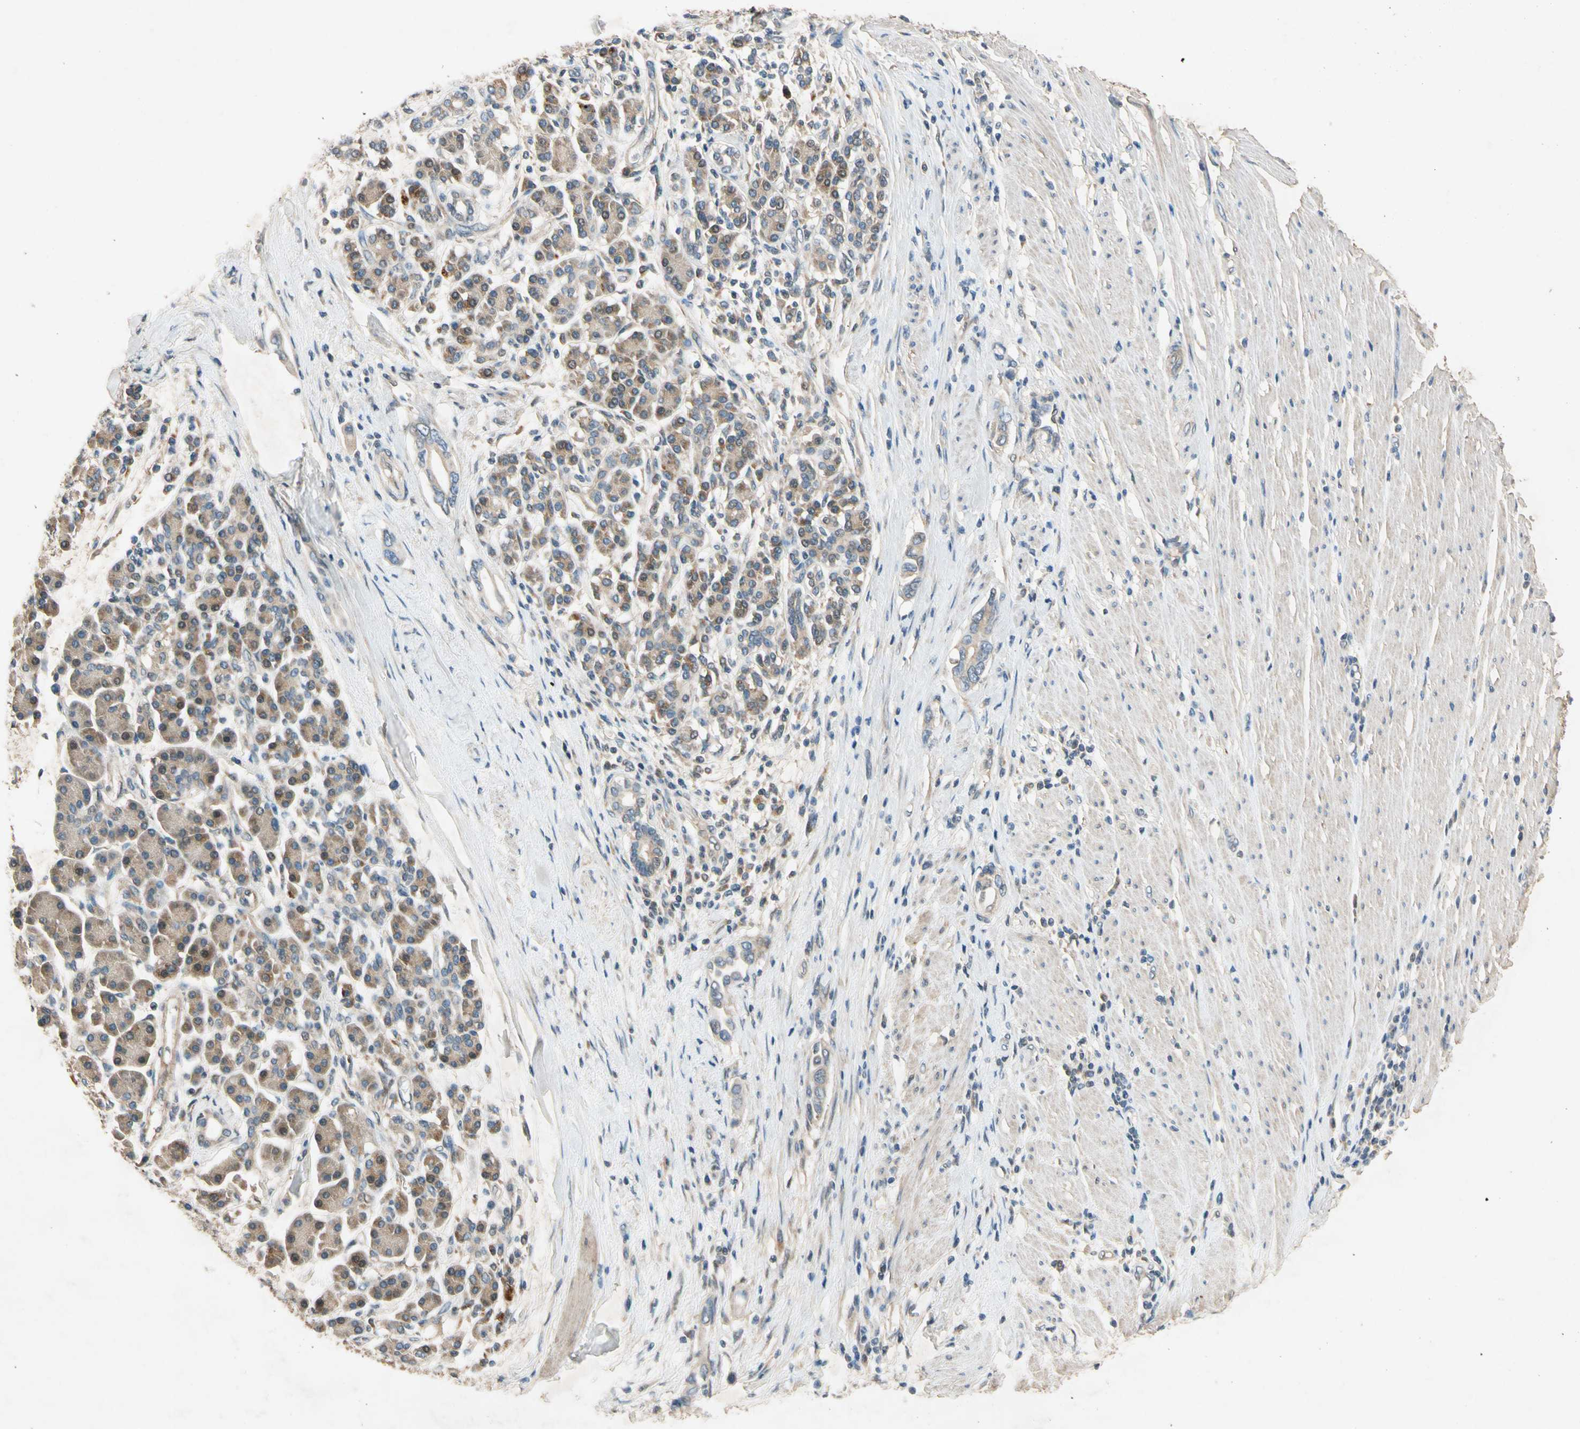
{"staining": {"intensity": "moderate", "quantity": "25%-75%", "location": "cytoplasmic/membranous"}, "tissue": "pancreatic cancer", "cell_type": "Tumor cells", "image_type": "cancer", "snomed": [{"axis": "morphology", "description": "Adenocarcinoma, NOS"}, {"axis": "topography", "description": "Pancreas"}], "caption": "This histopathology image displays immunohistochemistry staining of pancreatic cancer, with medium moderate cytoplasmic/membranous staining in approximately 25%-75% of tumor cells.", "gene": "USP46", "patient": {"sex": "female", "age": 57}}